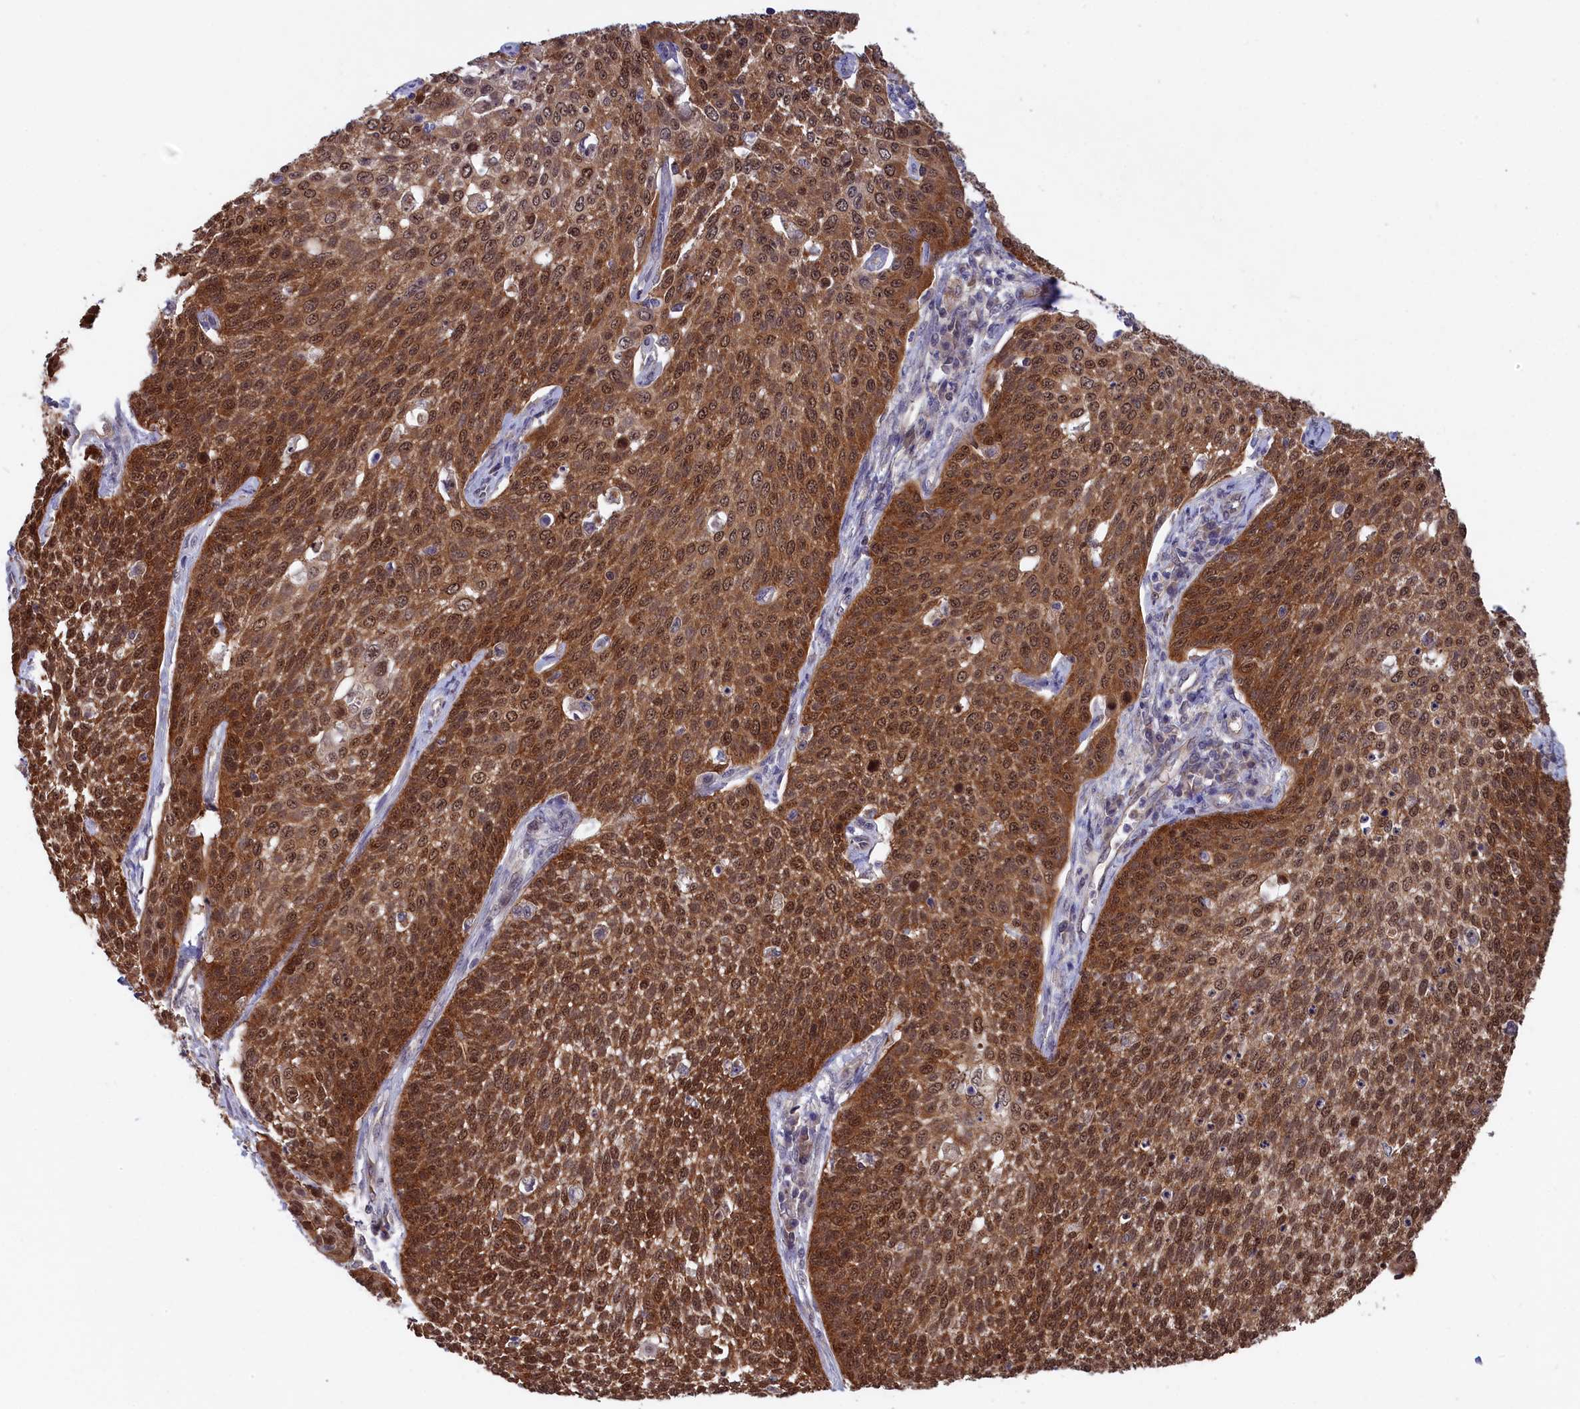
{"staining": {"intensity": "strong", "quantity": ">75%", "location": "cytoplasmic/membranous,nuclear"}, "tissue": "cervical cancer", "cell_type": "Tumor cells", "image_type": "cancer", "snomed": [{"axis": "morphology", "description": "Squamous cell carcinoma, NOS"}, {"axis": "topography", "description": "Cervix"}], "caption": "Protein staining of cervical squamous cell carcinoma tissue exhibits strong cytoplasmic/membranous and nuclear staining in about >75% of tumor cells.", "gene": "JPT2", "patient": {"sex": "female", "age": 34}}